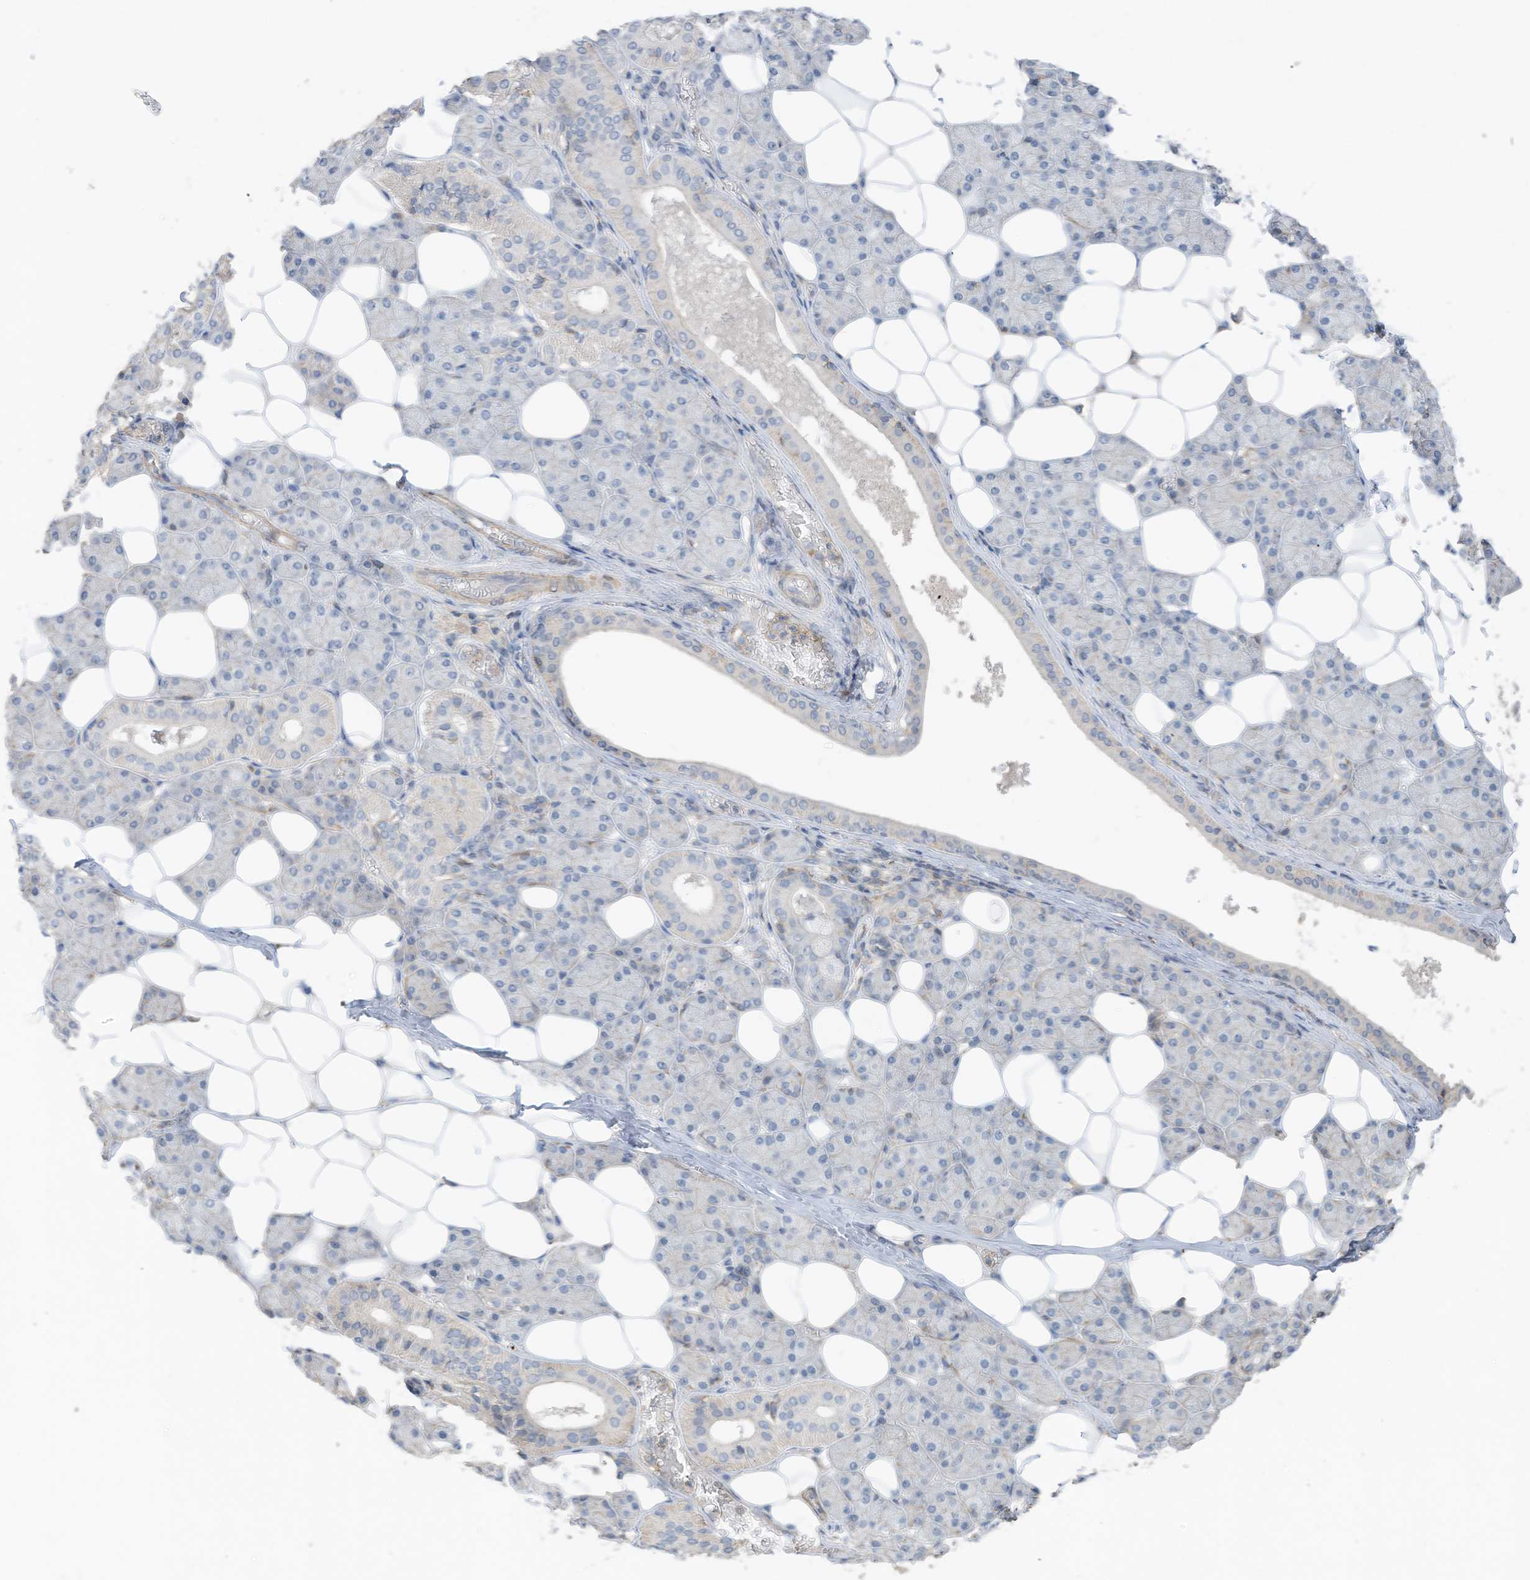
{"staining": {"intensity": "negative", "quantity": "none", "location": "none"}, "tissue": "salivary gland", "cell_type": "Glandular cells", "image_type": "normal", "snomed": [{"axis": "morphology", "description": "Normal tissue, NOS"}, {"axis": "topography", "description": "Salivary gland"}], "caption": "Glandular cells are negative for brown protein staining in unremarkable salivary gland. The staining is performed using DAB (3,3'-diaminobenzidine) brown chromogen with nuclei counter-stained in using hematoxylin.", "gene": "SLFN14", "patient": {"sex": "female", "age": 33}}